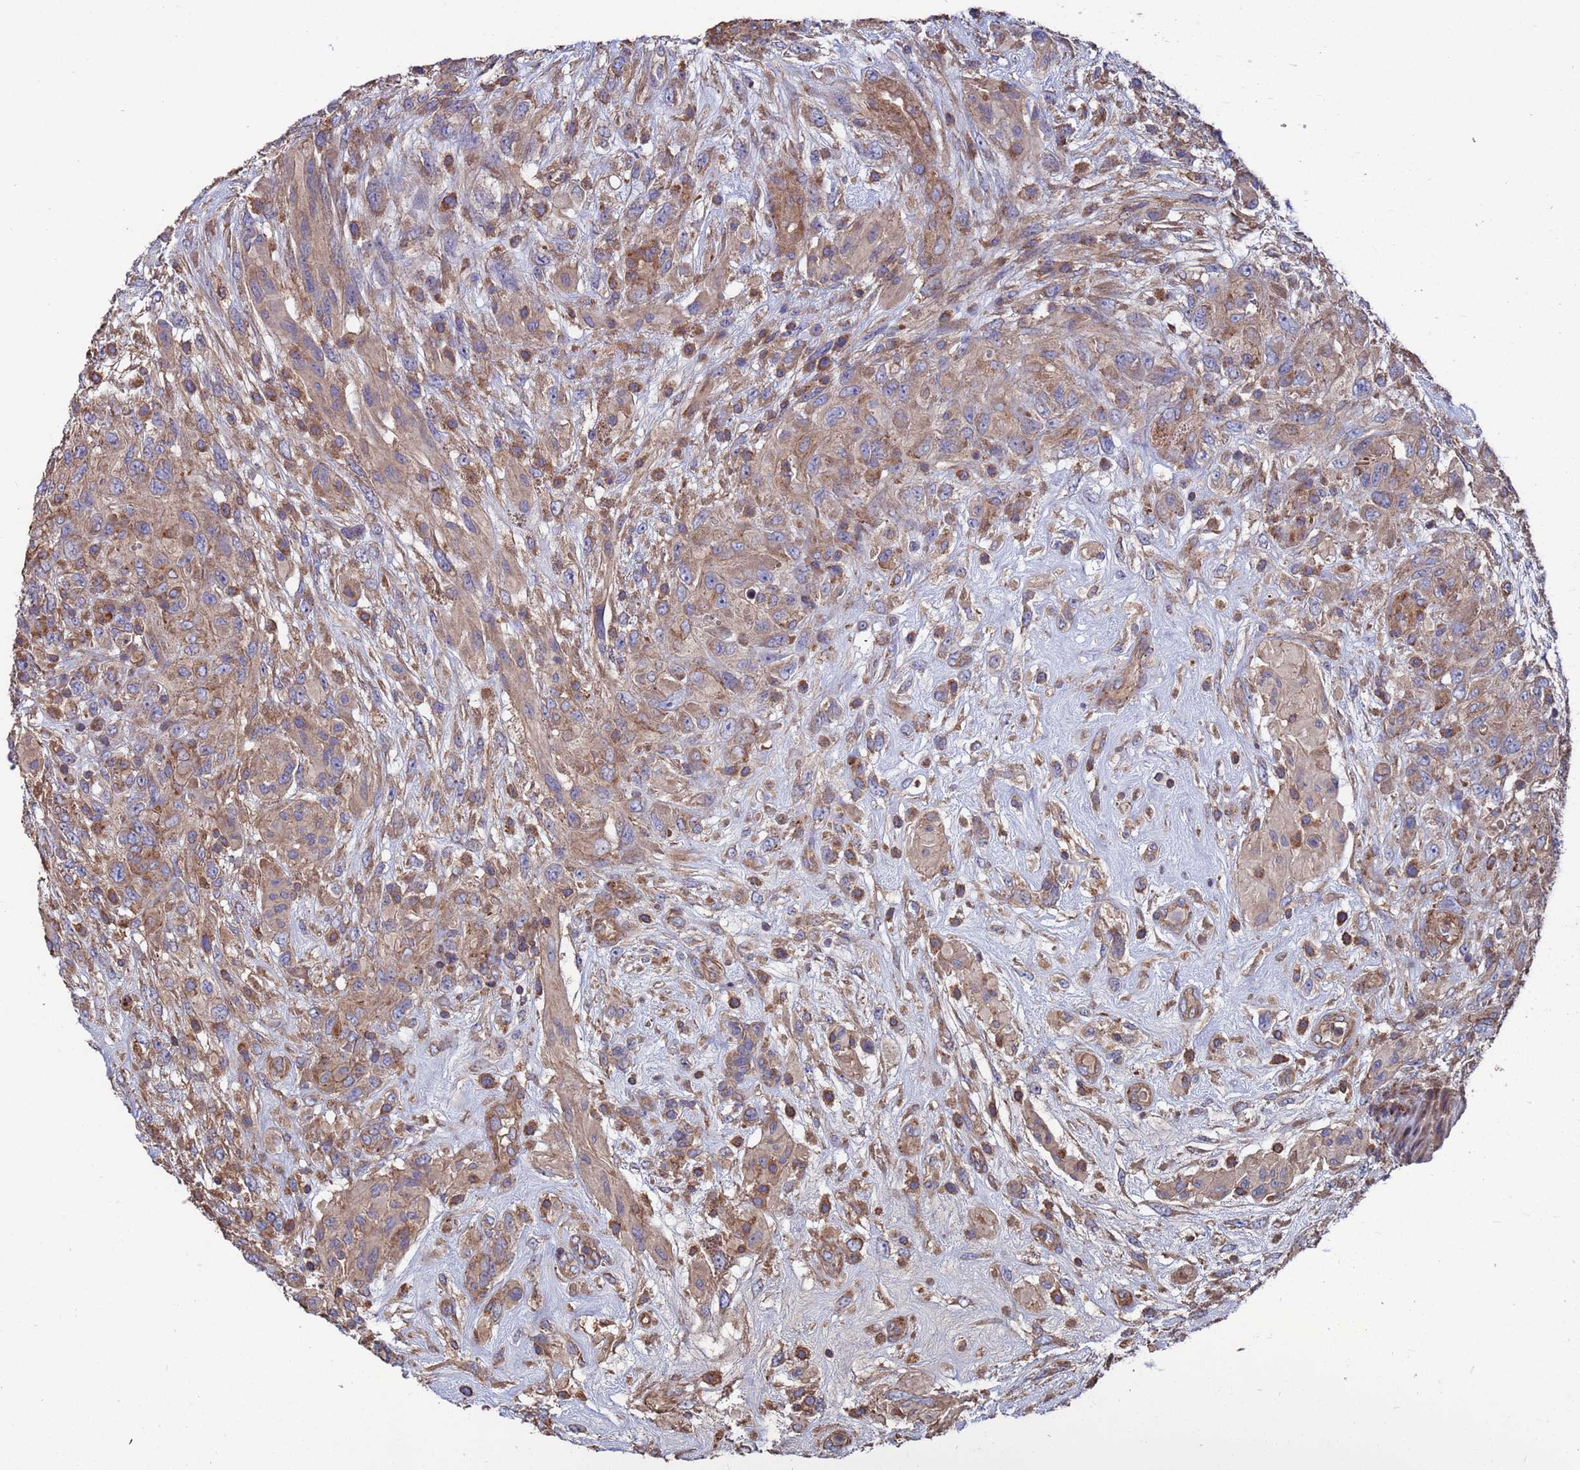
{"staining": {"intensity": "weak", "quantity": ">75%", "location": "cytoplasmic/membranous"}, "tissue": "glioma", "cell_type": "Tumor cells", "image_type": "cancer", "snomed": [{"axis": "morphology", "description": "Glioma, malignant, High grade"}, {"axis": "topography", "description": "Brain"}], "caption": "Protein expression by immunohistochemistry (IHC) shows weak cytoplasmic/membranous staining in about >75% of tumor cells in glioma.", "gene": "PYCR1", "patient": {"sex": "male", "age": 61}}